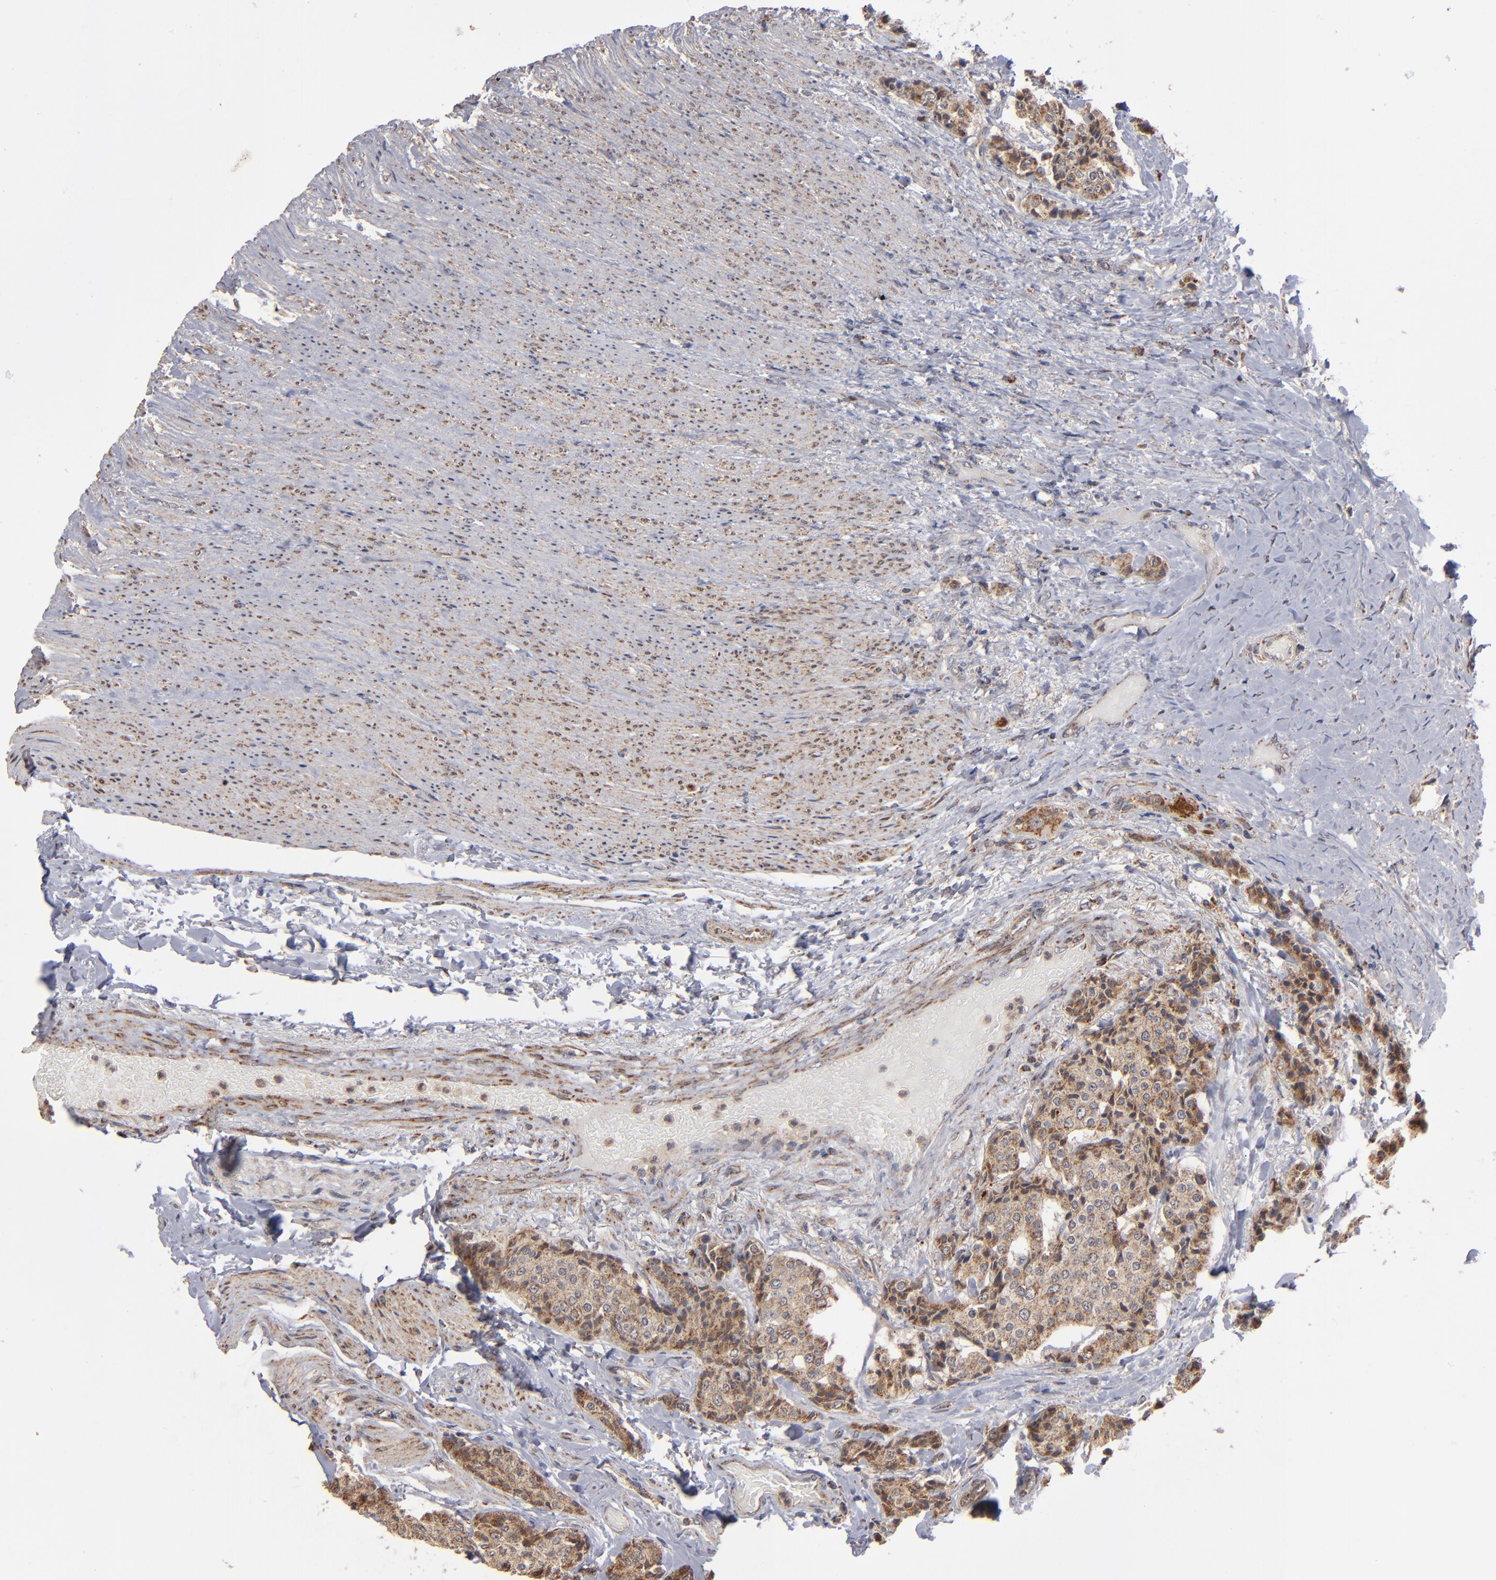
{"staining": {"intensity": "moderate", "quantity": ">75%", "location": "cytoplasmic/membranous"}, "tissue": "carcinoid", "cell_type": "Tumor cells", "image_type": "cancer", "snomed": [{"axis": "morphology", "description": "Carcinoid, malignant, NOS"}, {"axis": "topography", "description": "Colon"}], "caption": "Tumor cells display medium levels of moderate cytoplasmic/membranous positivity in approximately >75% of cells in carcinoid (malignant). The protein is stained brown, and the nuclei are stained in blue (DAB (3,3'-diaminobenzidine) IHC with brightfield microscopy, high magnification).", "gene": "MIPOL1", "patient": {"sex": "female", "age": 61}}